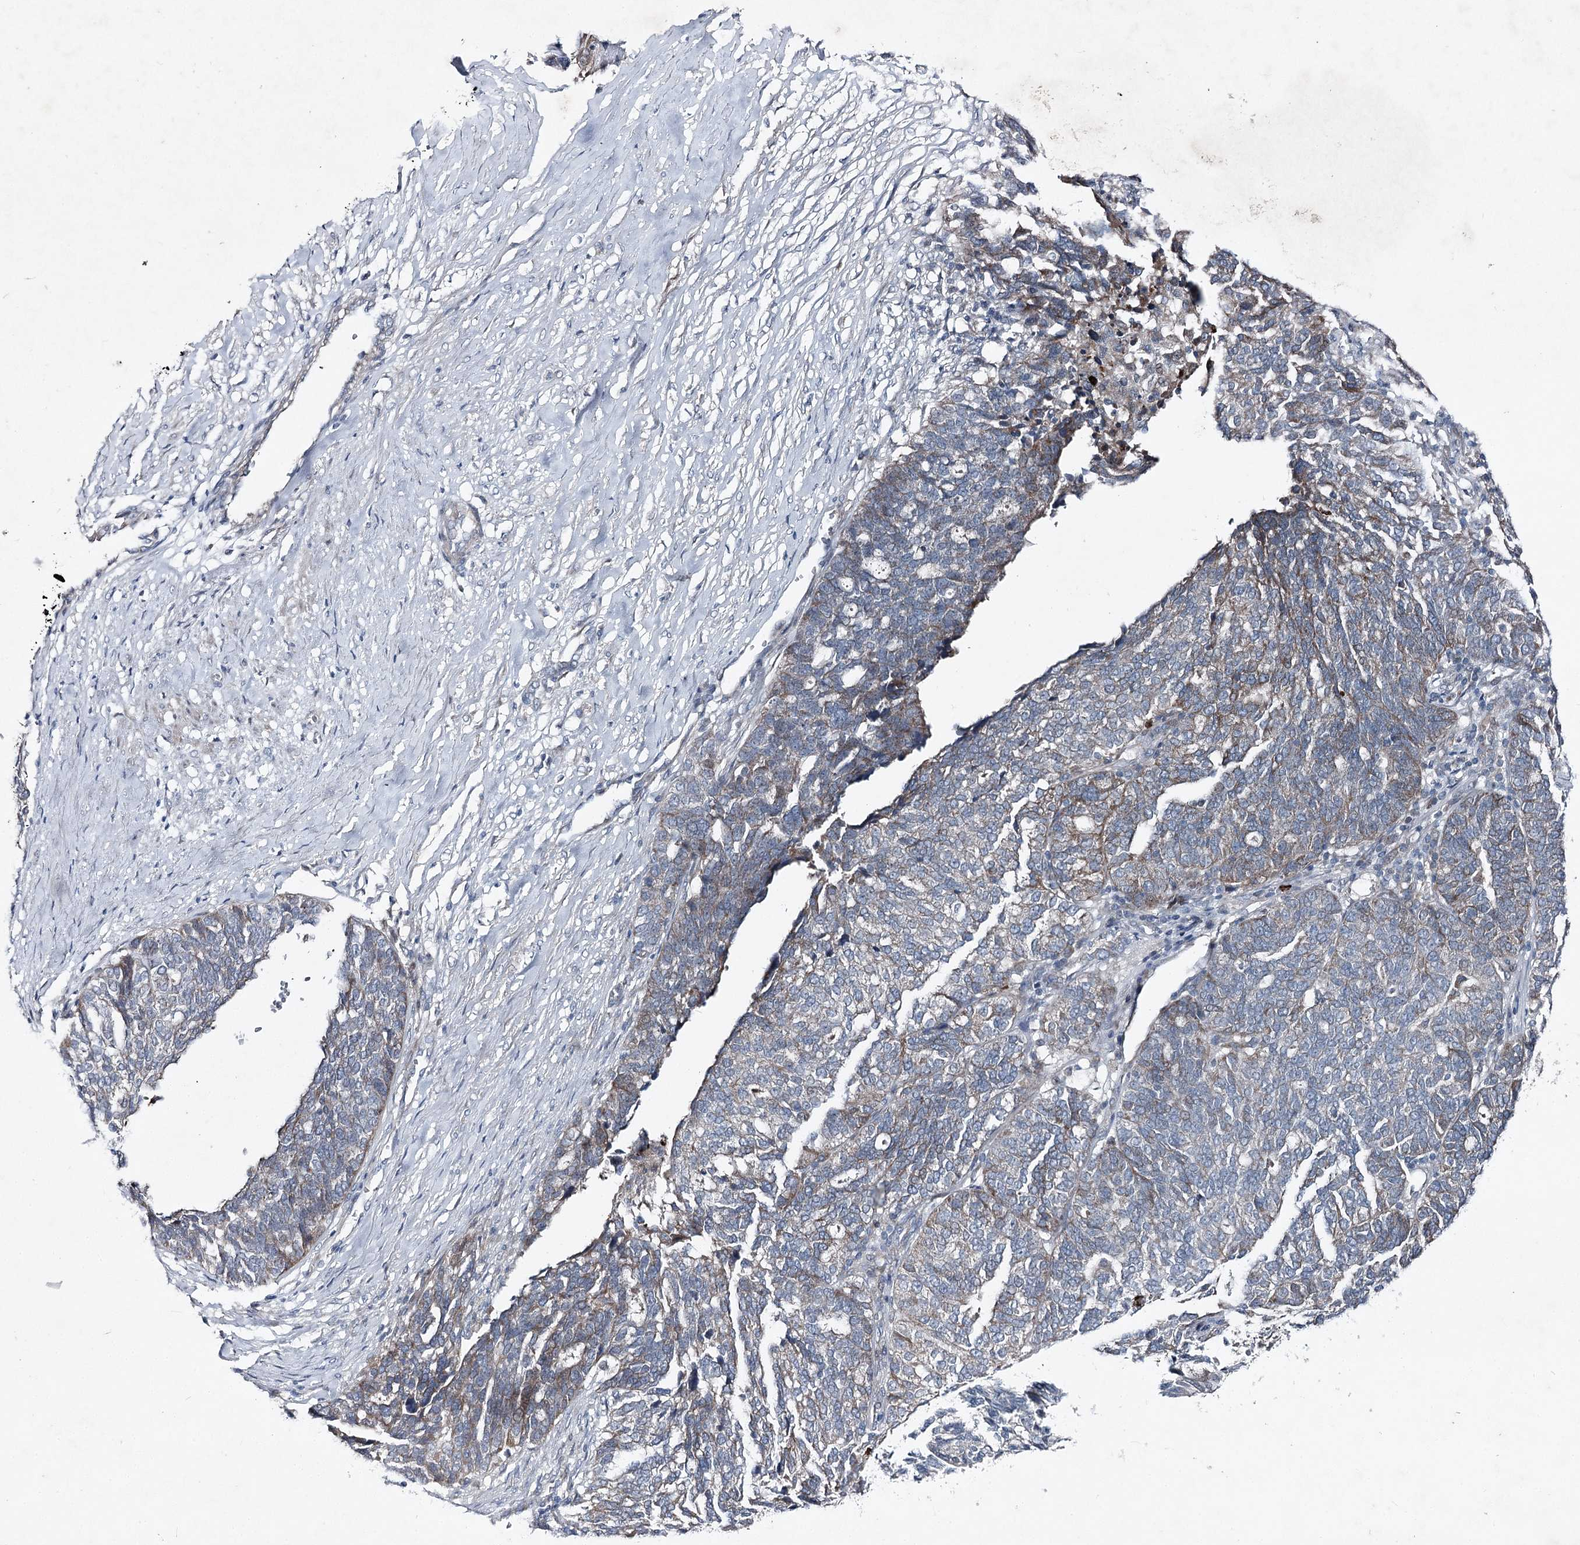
{"staining": {"intensity": "weak", "quantity": "25%-75%", "location": "cytoplasmic/membranous"}, "tissue": "ovarian cancer", "cell_type": "Tumor cells", "image_type": "cancer", "snomed": [{"axis": "morphology", "description": "Cystadenocarcinoma, serous, NOS"}, {"axis": "topography", "description": "Ovary"}], "caption": "Immunohistochemical staining of ovarian cancer (serous cystadenocarcinoma) exhibits weak cytoplasmic/membranous protein staining in about 25%-75% of tumor cells.", "gene": "PLA2G12A", "patient": {"sex": "female", "age": 59}}